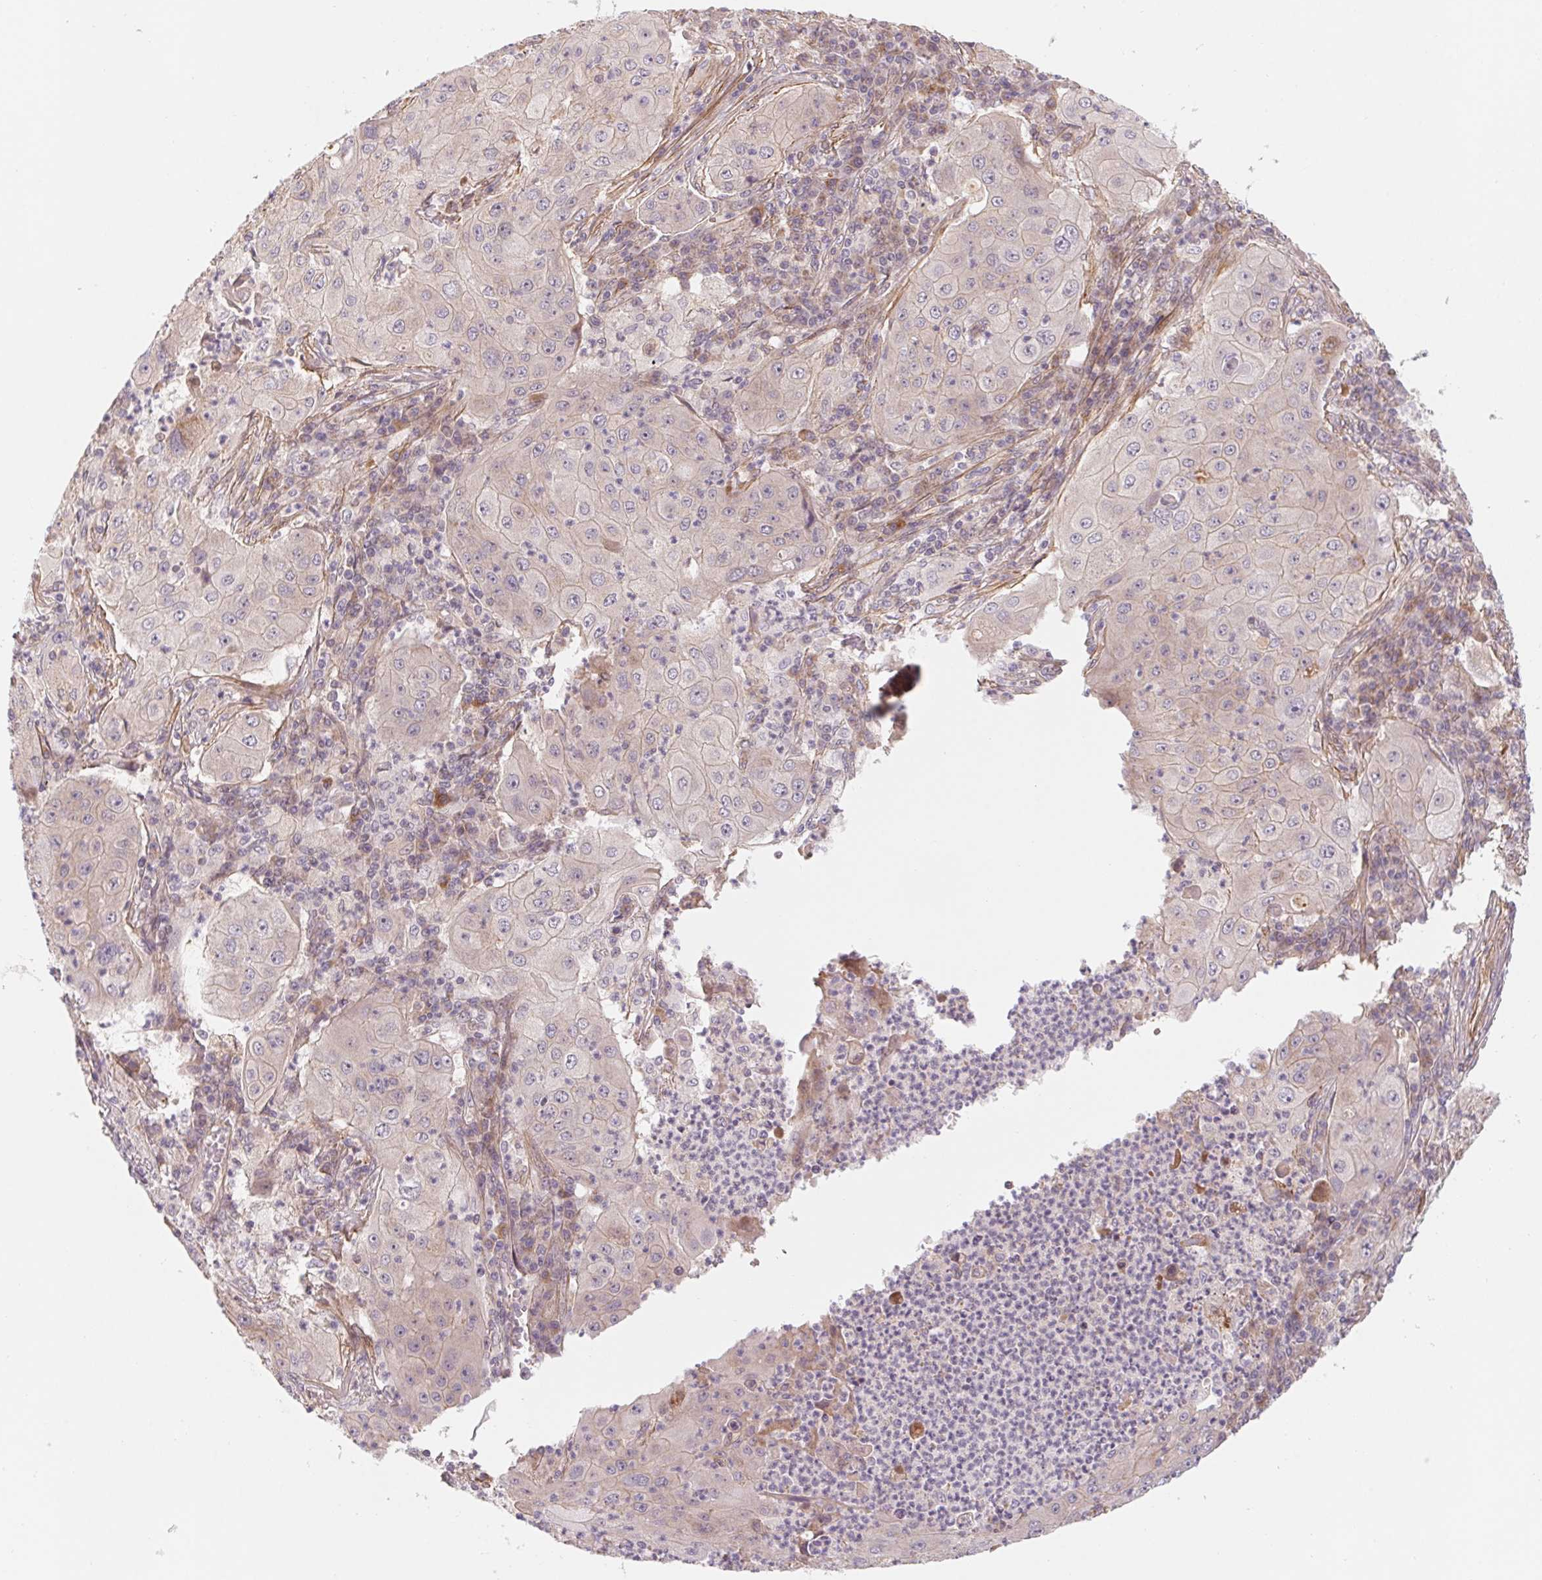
{"staining": {"intensity": "negative", "quantity": "none", "location": "none"}, "tissue": "lung cancer", "cell_type": "Tumor cells", "image_type": "cancer", "snomed": [{"axis": "morphology", "description": "Squamous cell carcinoma, NOS"}, {"axis": "topography", "description": "Lung"}], "caption": "Tumor cells show no significant protein staining in lung cancer (squamous cell carcinoma).", "gene": "CCDC112", "patient": {"sex": "female", "age": 59}}